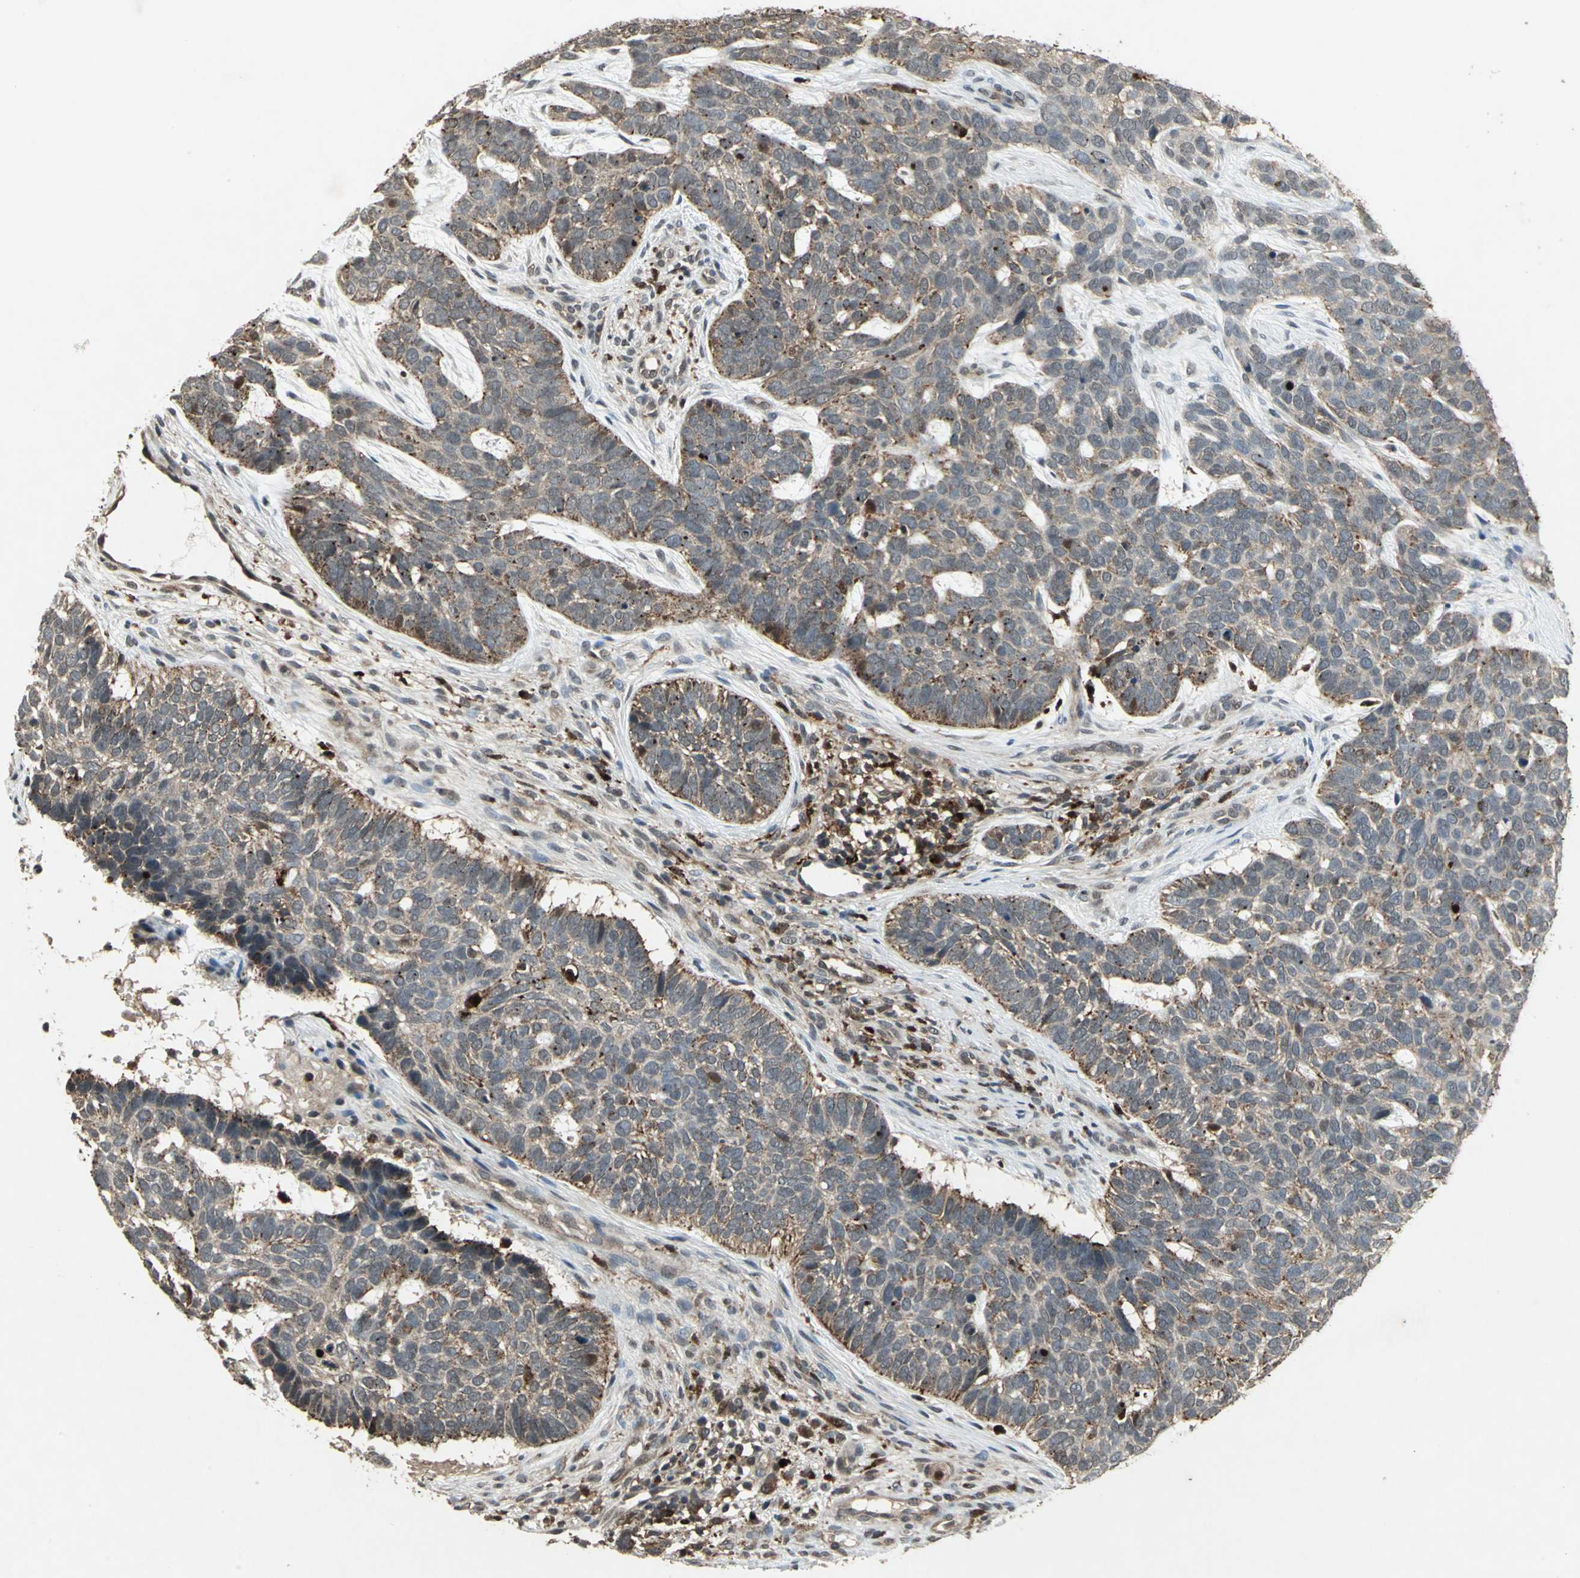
{"staining": {"intensity": "moderate", "quantity": "25%-75%", "location": "cytoplasmic/membranous"}, "tissue": "skin cancer", "cell_type": "Tumor cells", "image_type": "cancer", "snomed": [{"axis": "morphology", "description": "Basal cell carcinoma"}, {"axis": "topography", "description": "Skin"}], "caption": "A medium amount of moderate cytoplasmic/membranous positivity is identified in approximately 25%-75% of tumor cells in basal cell carcinoma (skin) tissue. The protein is stained brown, and the nuclei are stained in blue (DAB IHC with brightfield microscopy, high magnification).", "gene": "PYCARD", "patient": {"sex": "male", "age": 87}}